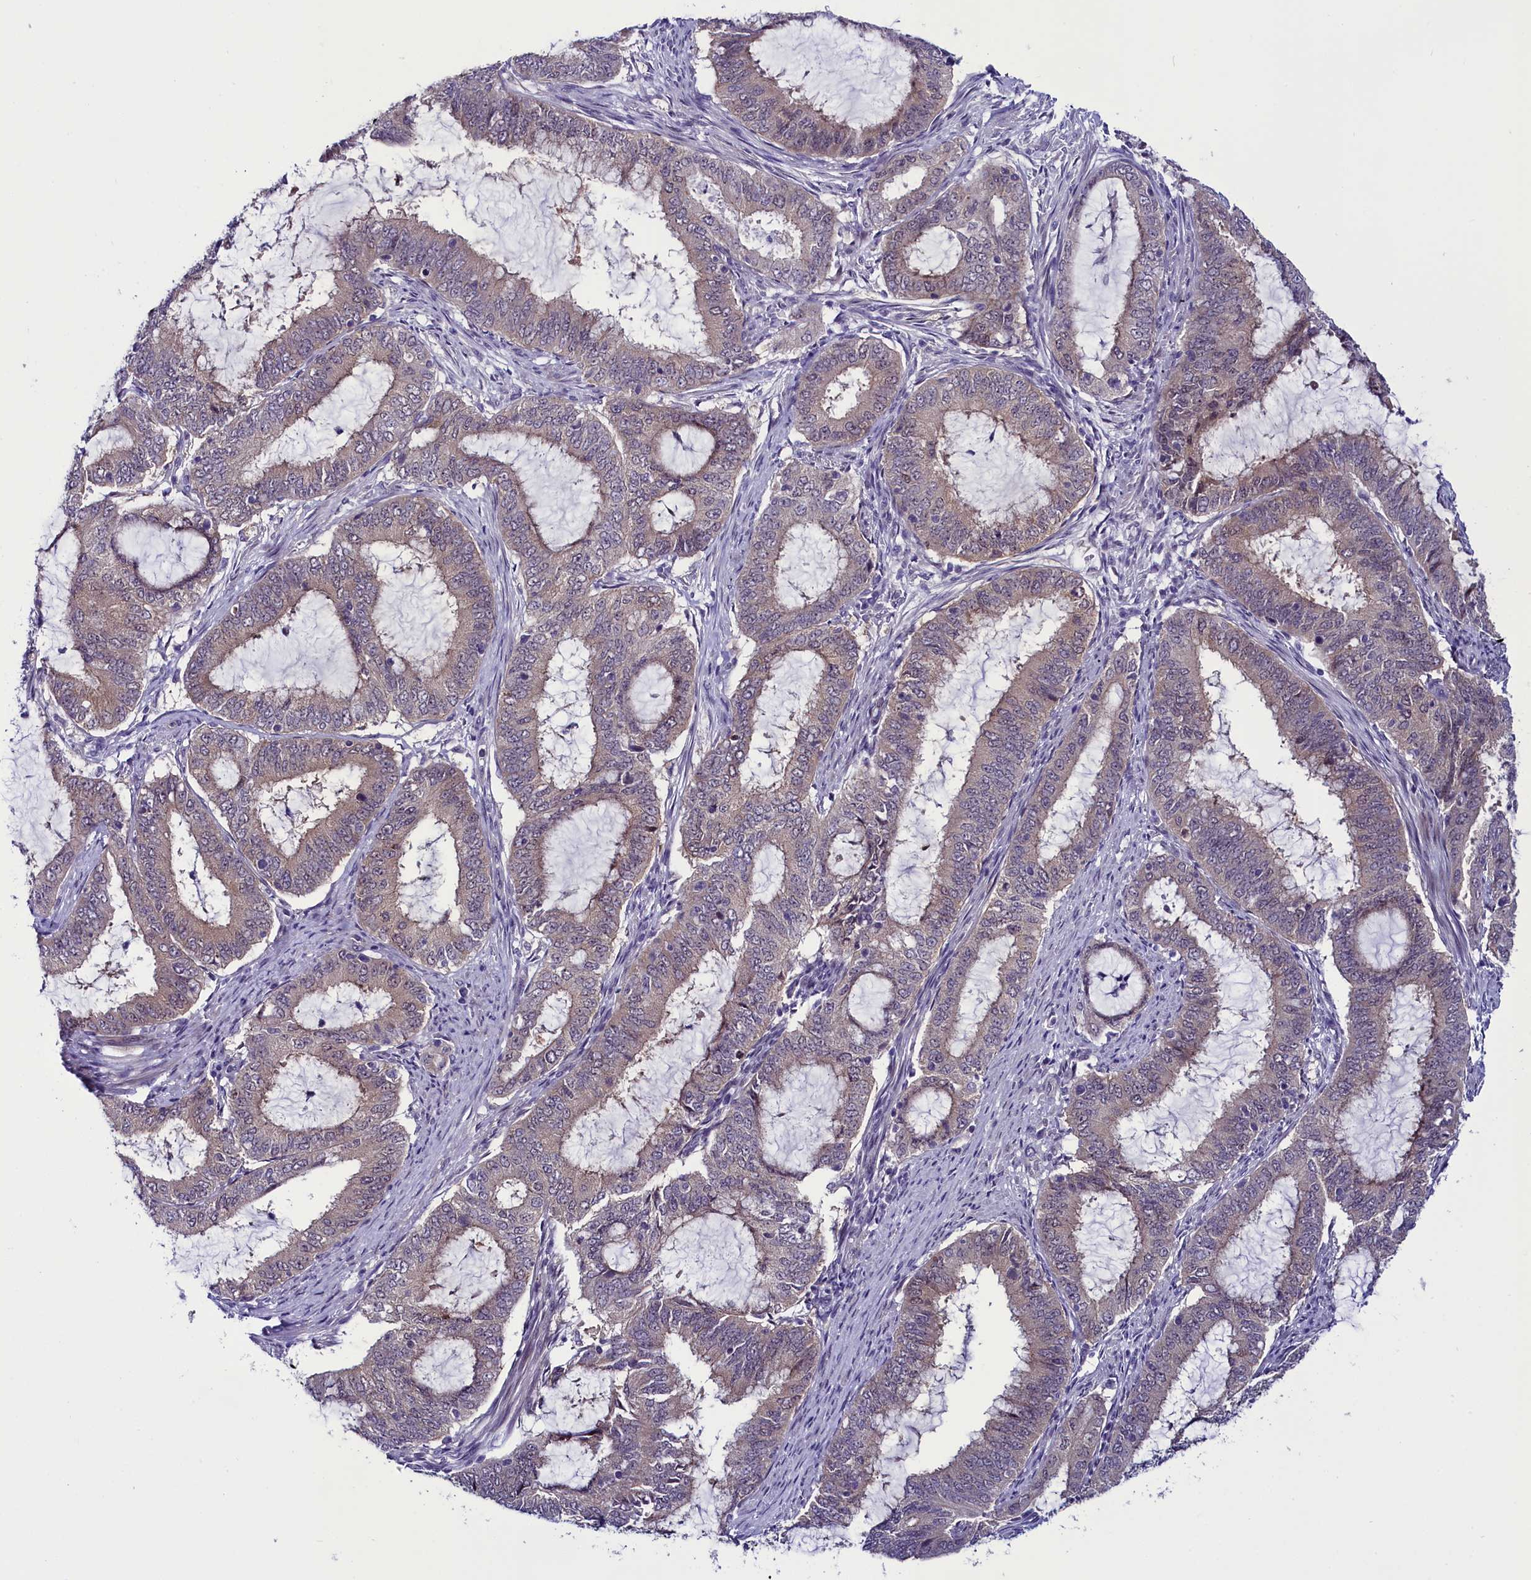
{"staining": {"intensity": "weak", "quantity": "<25%", "location": "cytoplasmic/membranous"}, "tissue": "endometrial cancer", "cell_type": "Tumor cells", "image_type": "cancer", "snomed": [{"axis": "morphology", "description": "Adenocarcinoma, NOS"}, {"axis": "topography", "description": "Endometrium"}], "caption": "A histopathology image of human adenocarcinoma (endometrial) is negative for staining in tumor cells.", "gene": "CCDC106", "patient": {"sex": "female", "age": 51}}